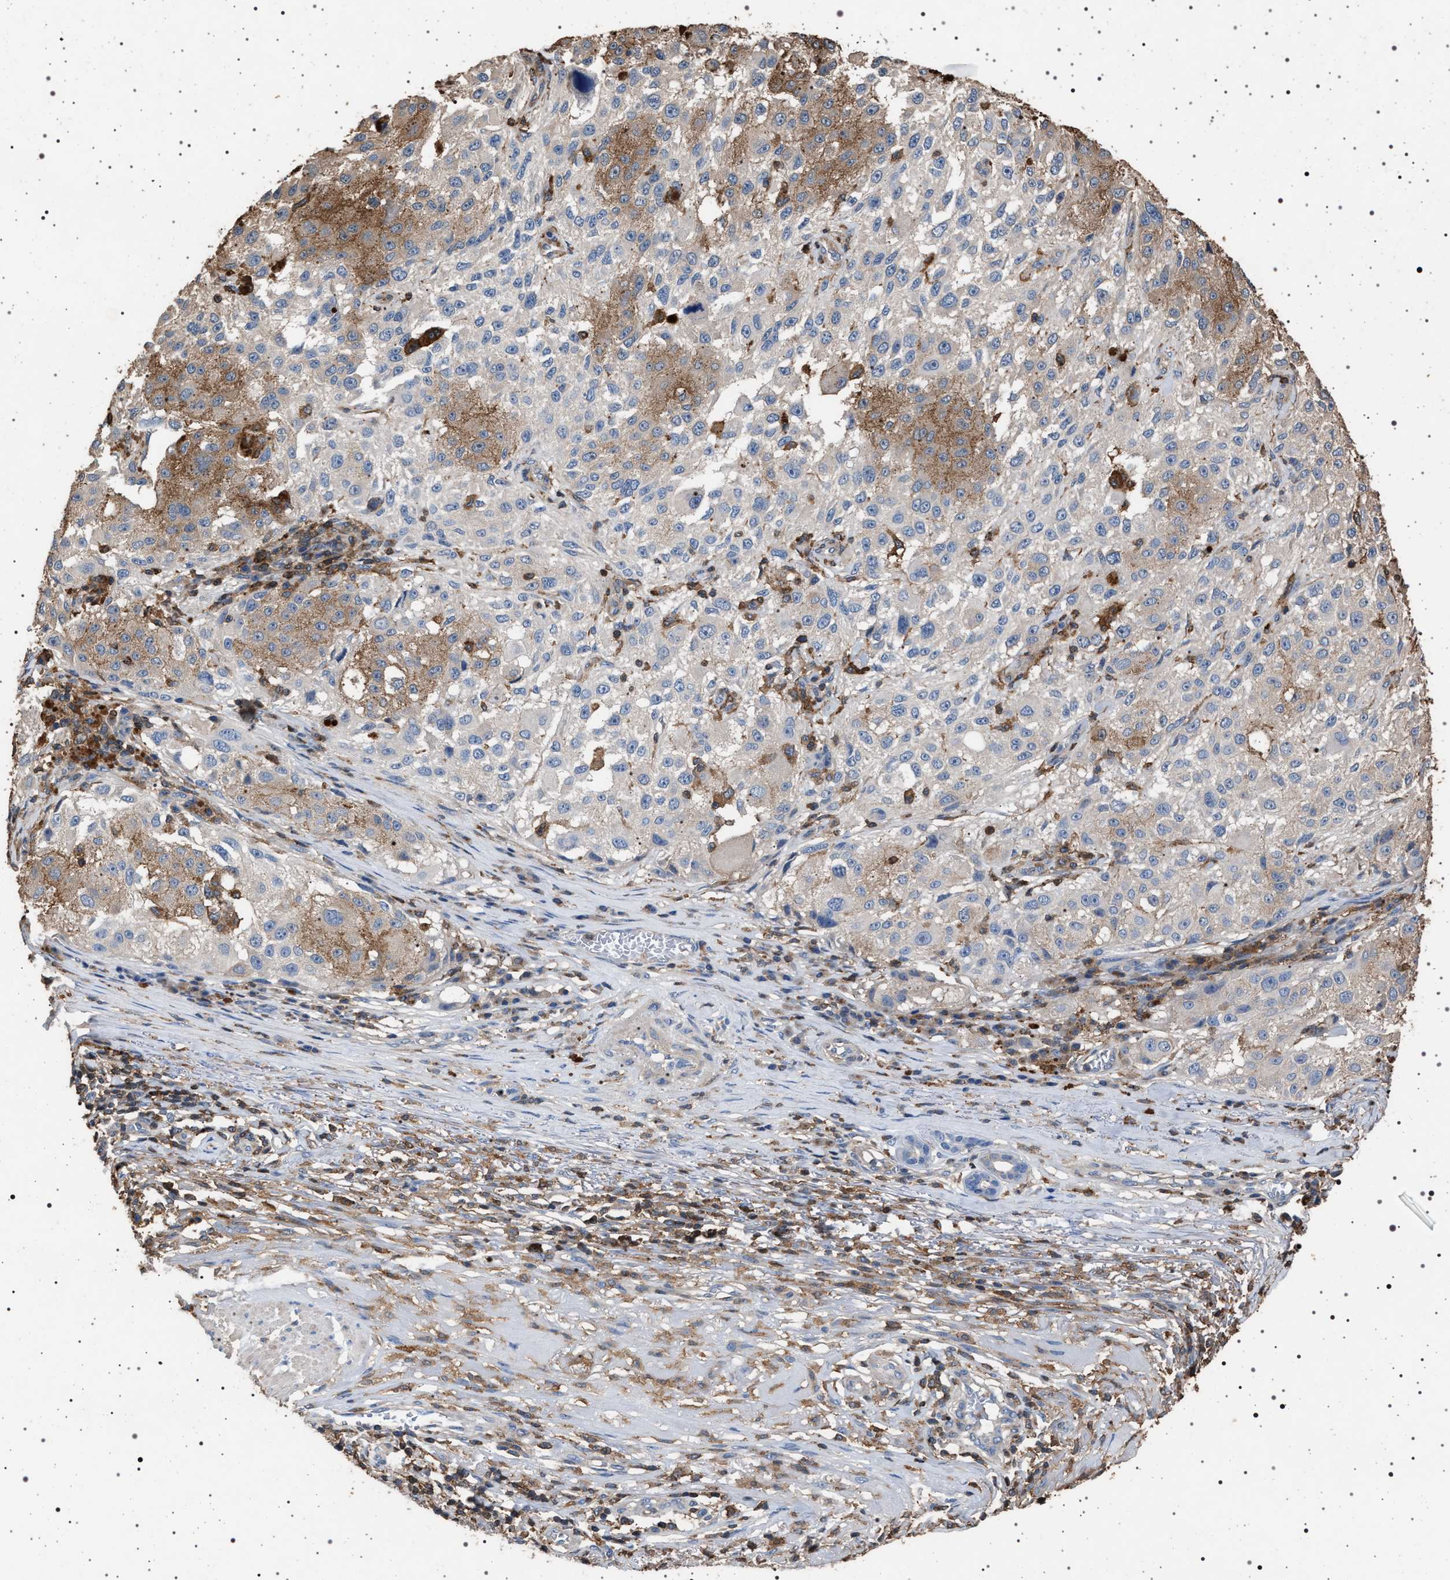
{"staining": {"intensity": "moderate", "quantity": "<25%", "location": "cytoplasmic/membranous"}, "tissue": "melanoma", "cell_type": "Tumor cells", "image_type": "cancer", "snomed": [{"axis": "morphology", "description": "Necrosis, NOS"}, {"axis": "morphology", "description": "Malignant melanoma, NOS"}, {"axis": "topography", "description": "Skin"}], "caption": "Malignant melanoma stained for a protein shows moderate cytoplasmic/membranous positivity in tumor cells.", "gene": "SMAP2", "patient": {"sex": "female", "age": 87}}